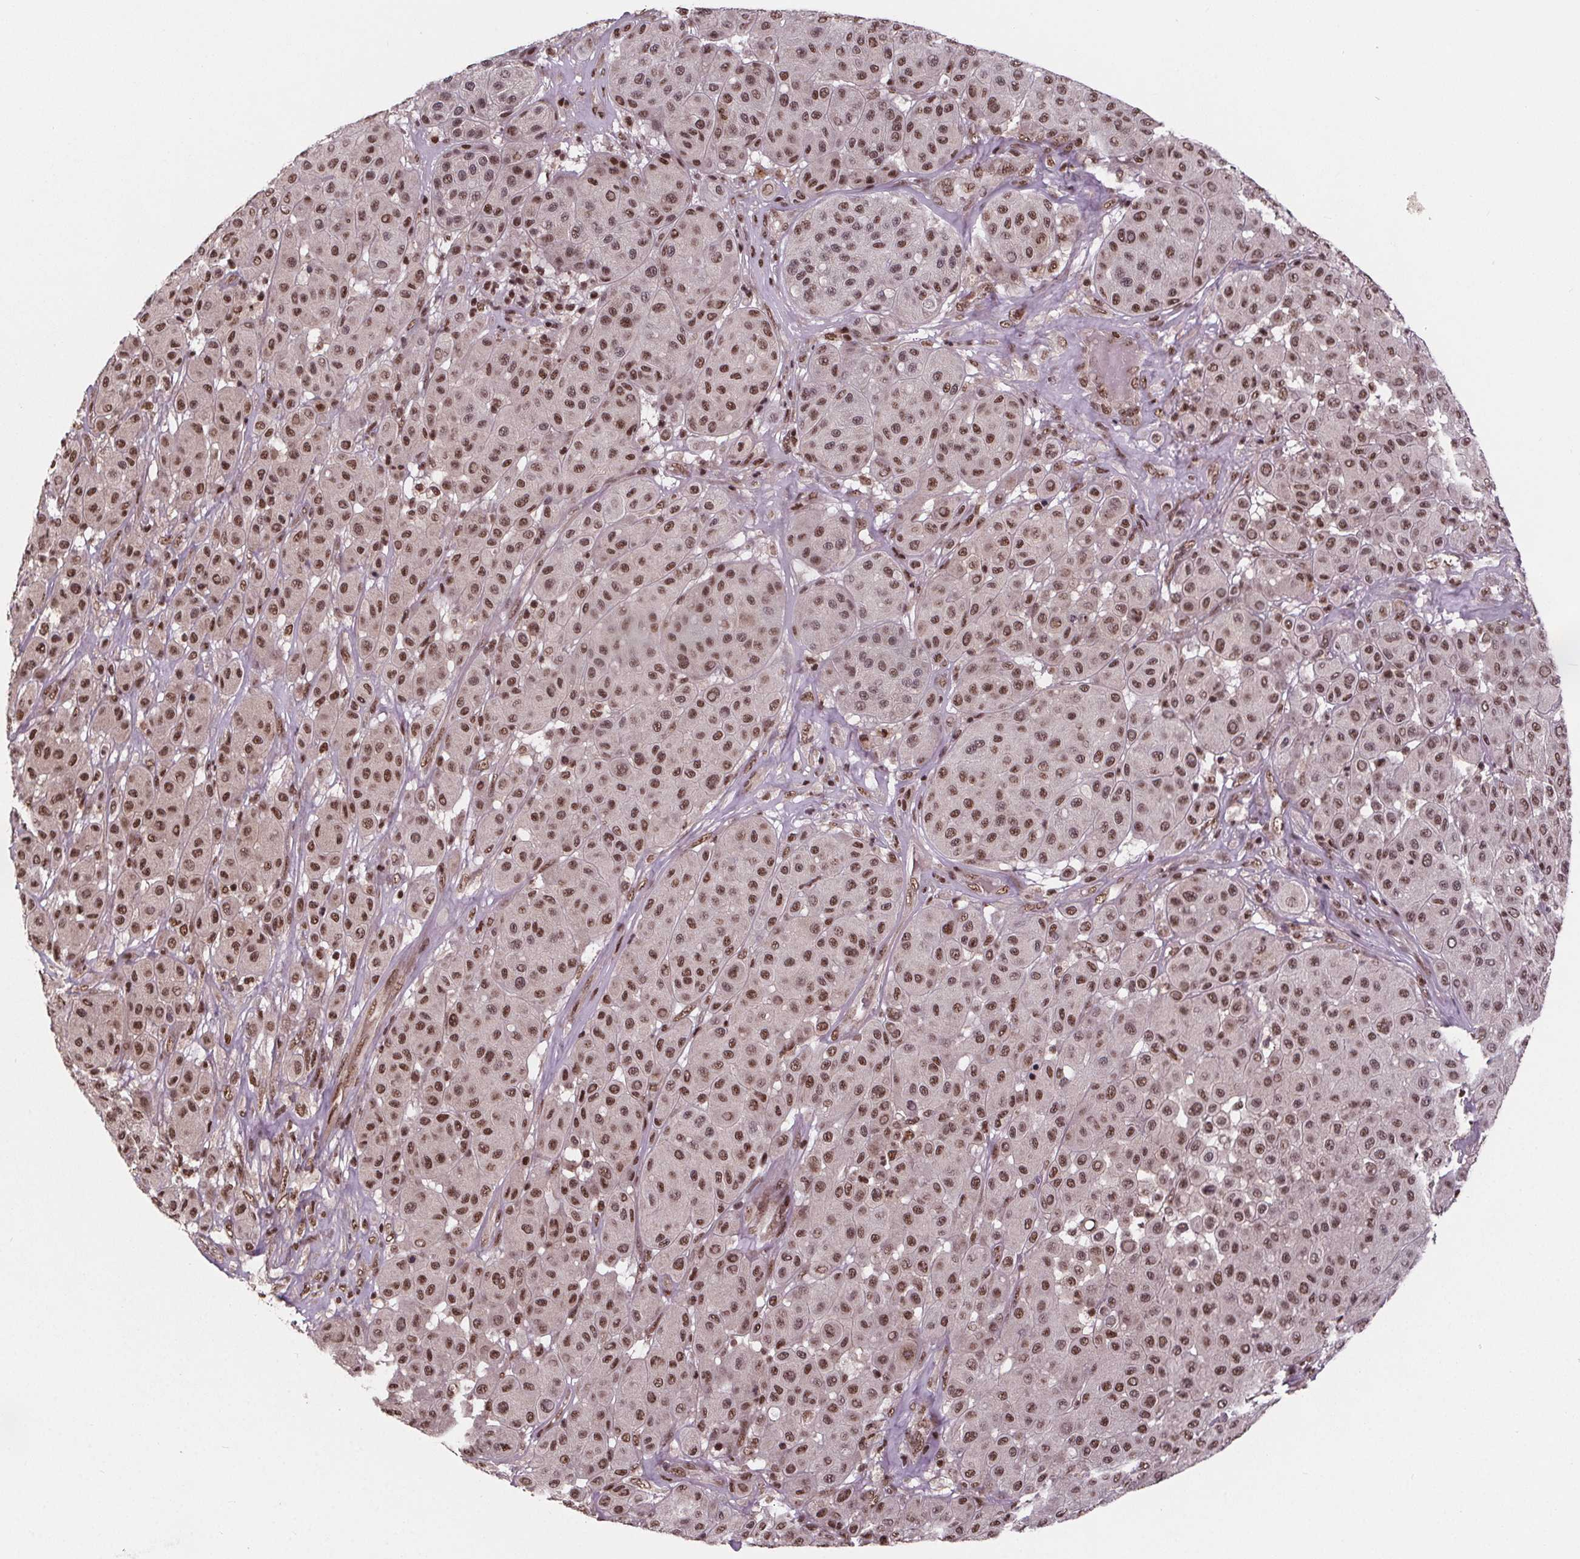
{"staining": {"intensity": "moderate", "quantity": ">75%", "location": "nuclear"}, "tissue": "melanoma", "cell_type": "Tumor cells", "image_type": "cancer", "snomed": [{"axis": "morphology", "description": "Malignant melanoma, Metastatic site"}, {"axis": "topography", "description": "Smooth muscle"}], "caption": "This micrograph demonstrates malignant melanoma (metastatic site) stained with immunohistochemistry to label a protein in brown. The nuclear of tumor cells show moderate positivity for the protein. Nuclei are counter-stained blue.", "gene": "JARID2", "patient": {"sex": "male", "age": 41}}